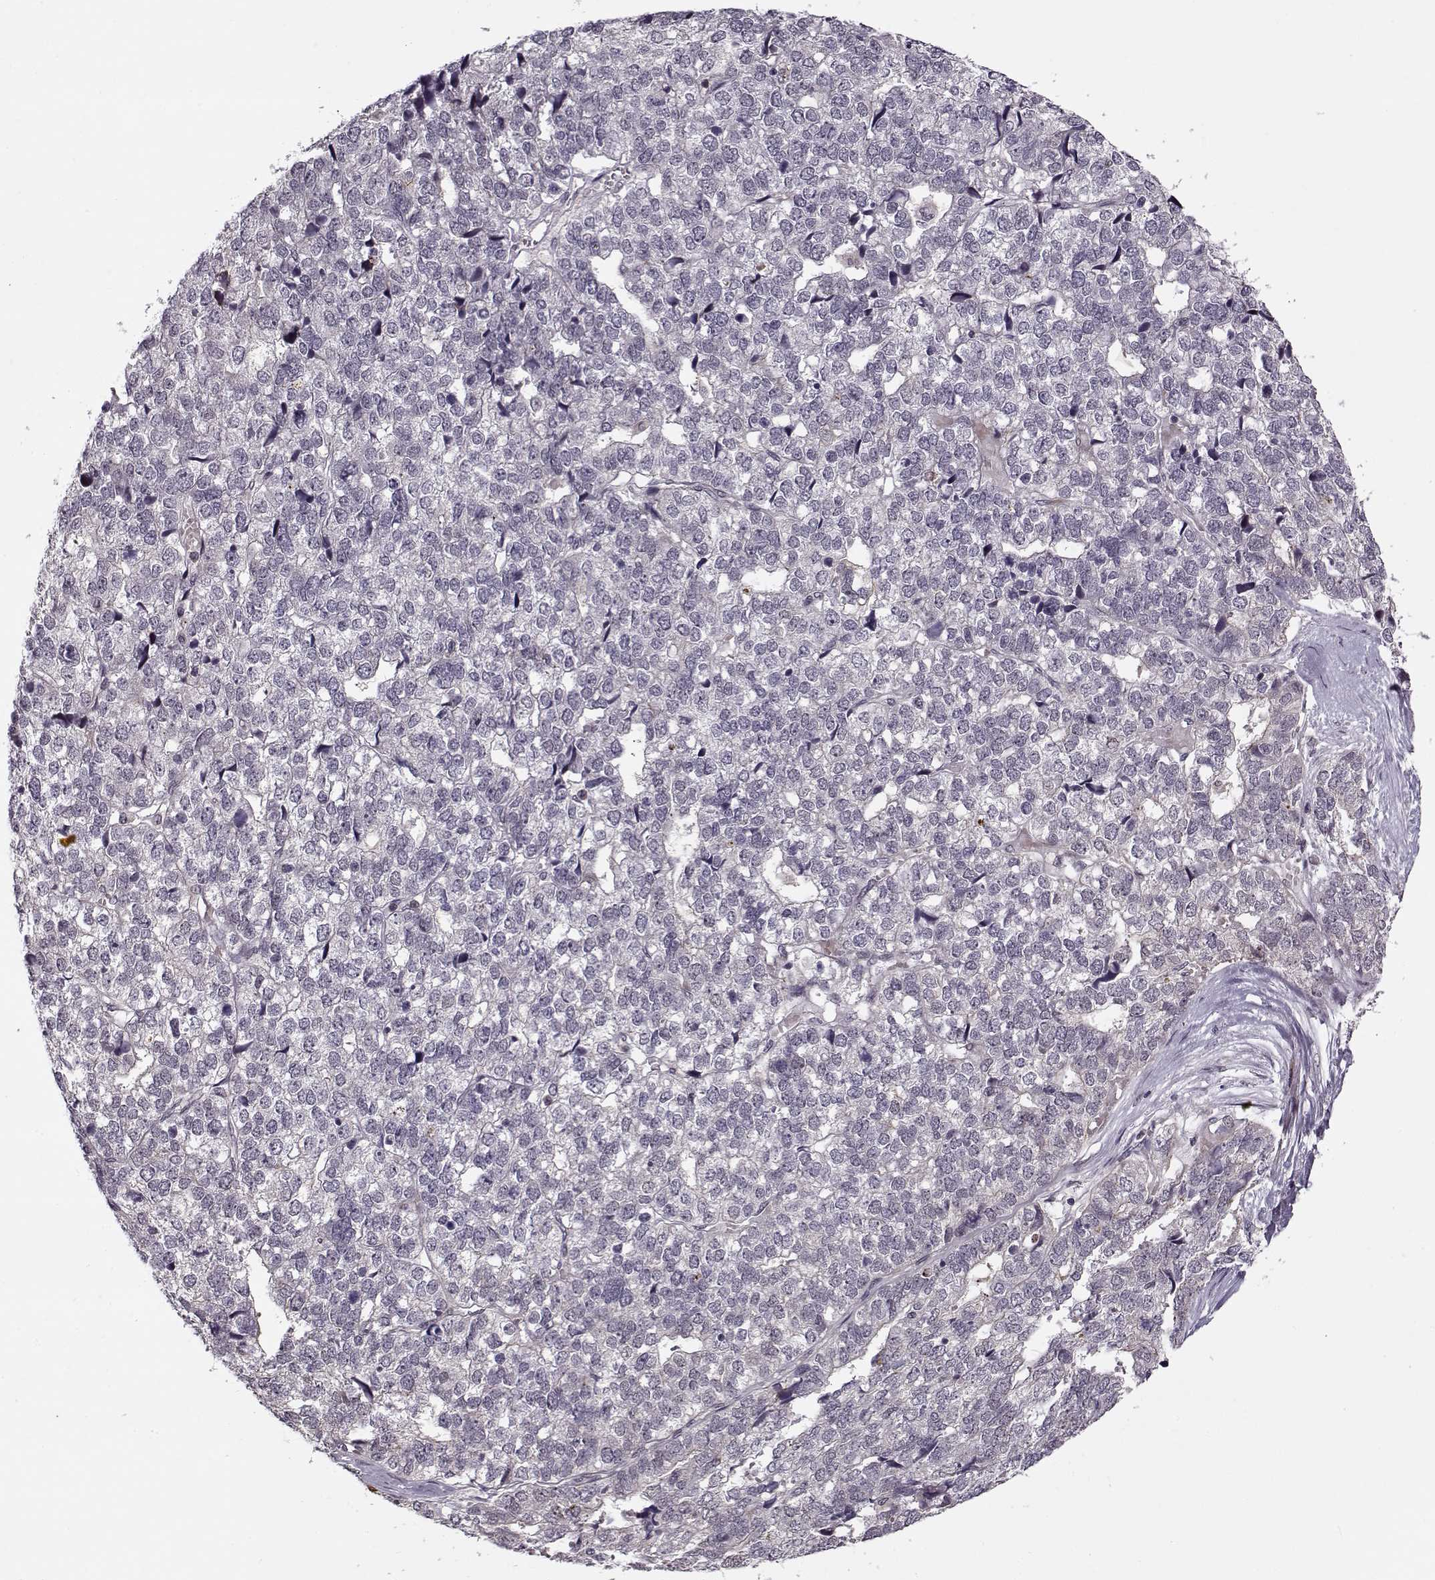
{"staining": {"intensity": "negative", "quantity": "none", "location": "none"}, "tissue": "stomach cancer", "cell_type": "Tumor cells", "image_type": "cancer", "snomed": [{"axis": "morphology", "description": "Adenocarcinoma, NOS"}, {"axis": "topography", "description": "Stomach"}], "caption": "The photomicrograph demonstrates no significant staining in tumor cells of stomach adenocarcinoma.", "gene": "DENND4B", "patient": {"sex": "male", "age": 69}}